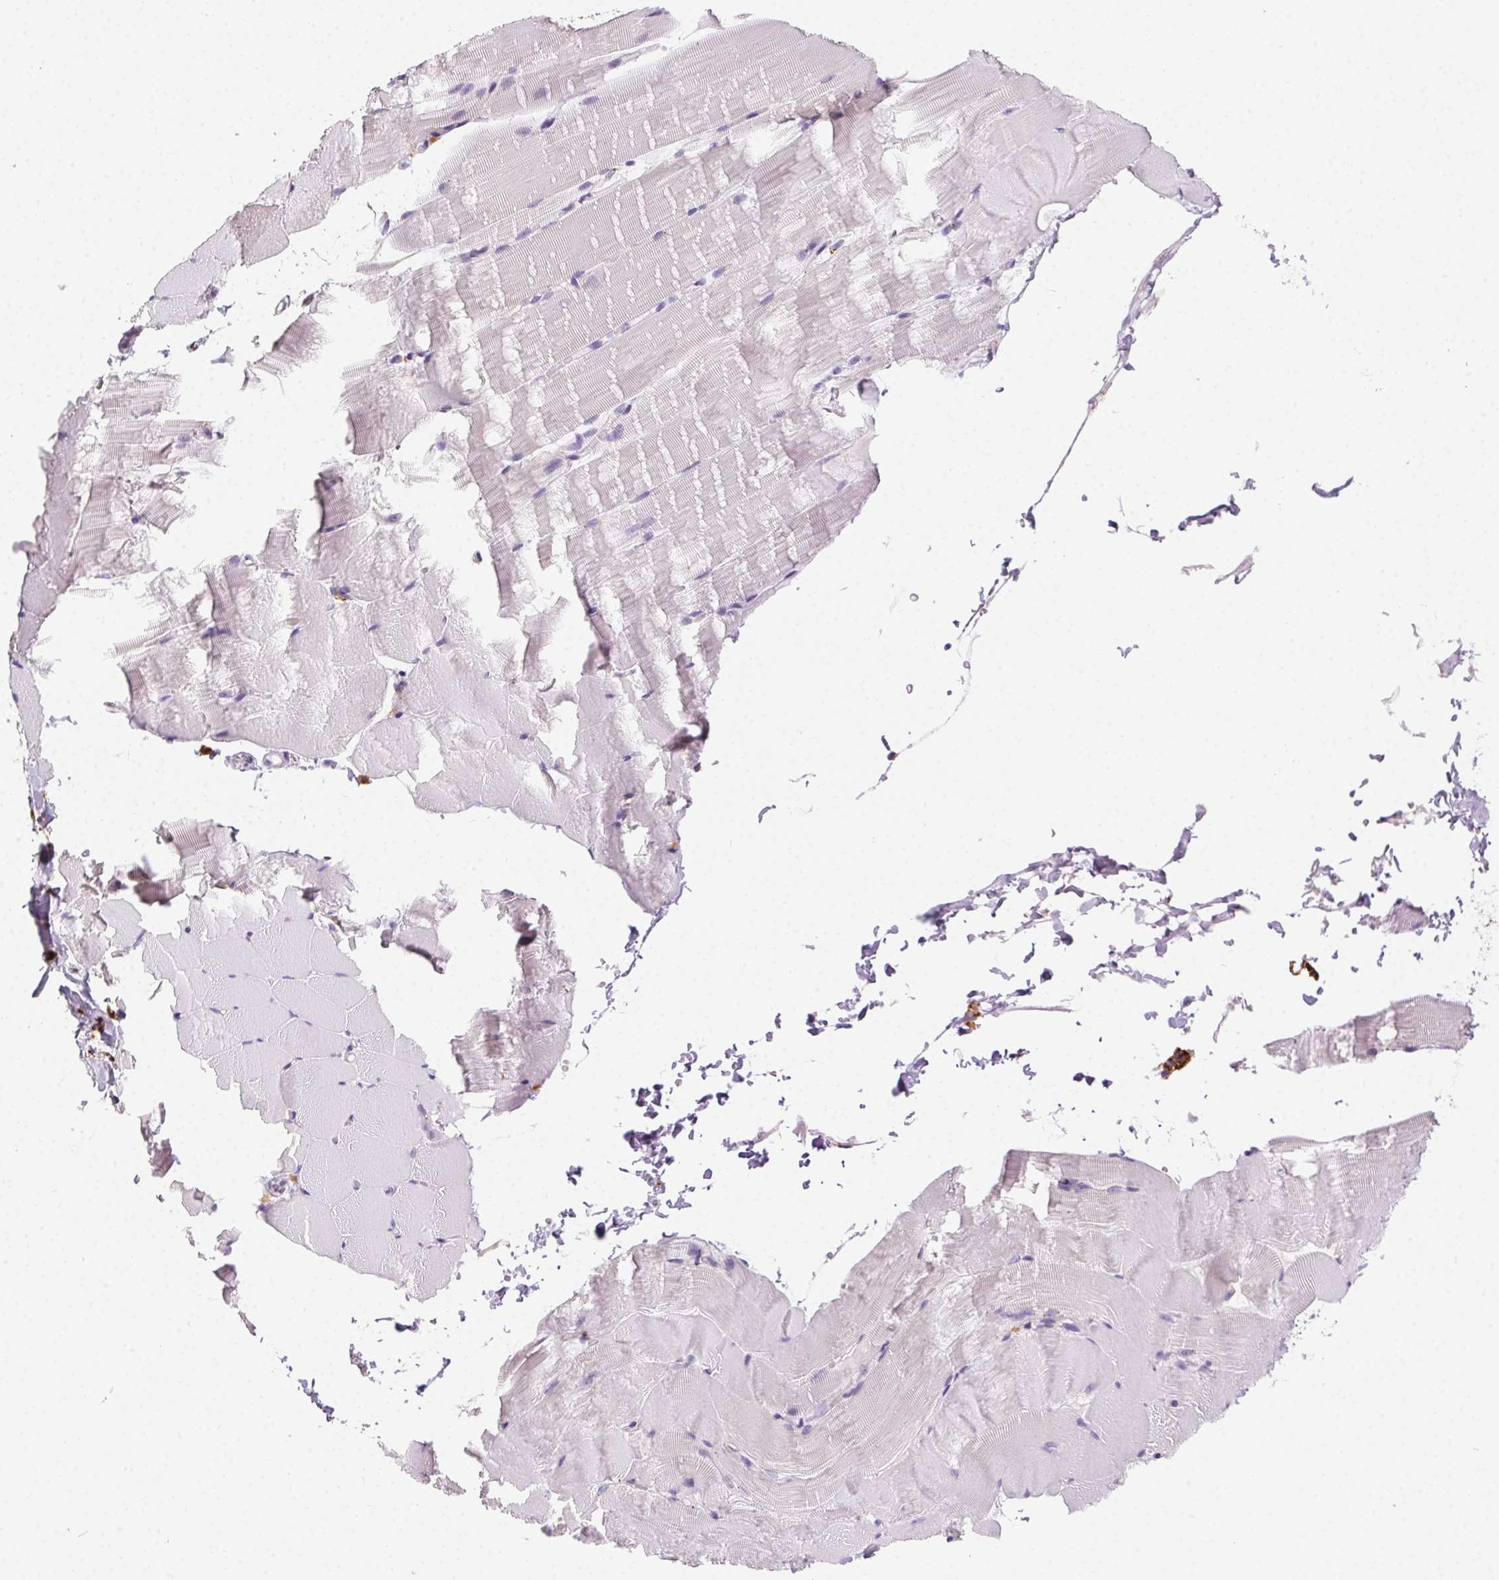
{"staining": {"intensity": "negative", "quantity": "none", "location": "none"}, "tissue": "skeletal muscle", "cell_type": "Myocytes", "image_type": "normal", "snomed": [{"axis": "morphology", "description": "Normal tissue, NOS"}, {"axis": "topography", "description": "Skeletal muscle"}], "caption": "Photomicrograph shows no protein positivity in myocytes of normal skeletal muscle.", "gene": "SCPEP1", "patient": {"sex": "female", "age": 37}}